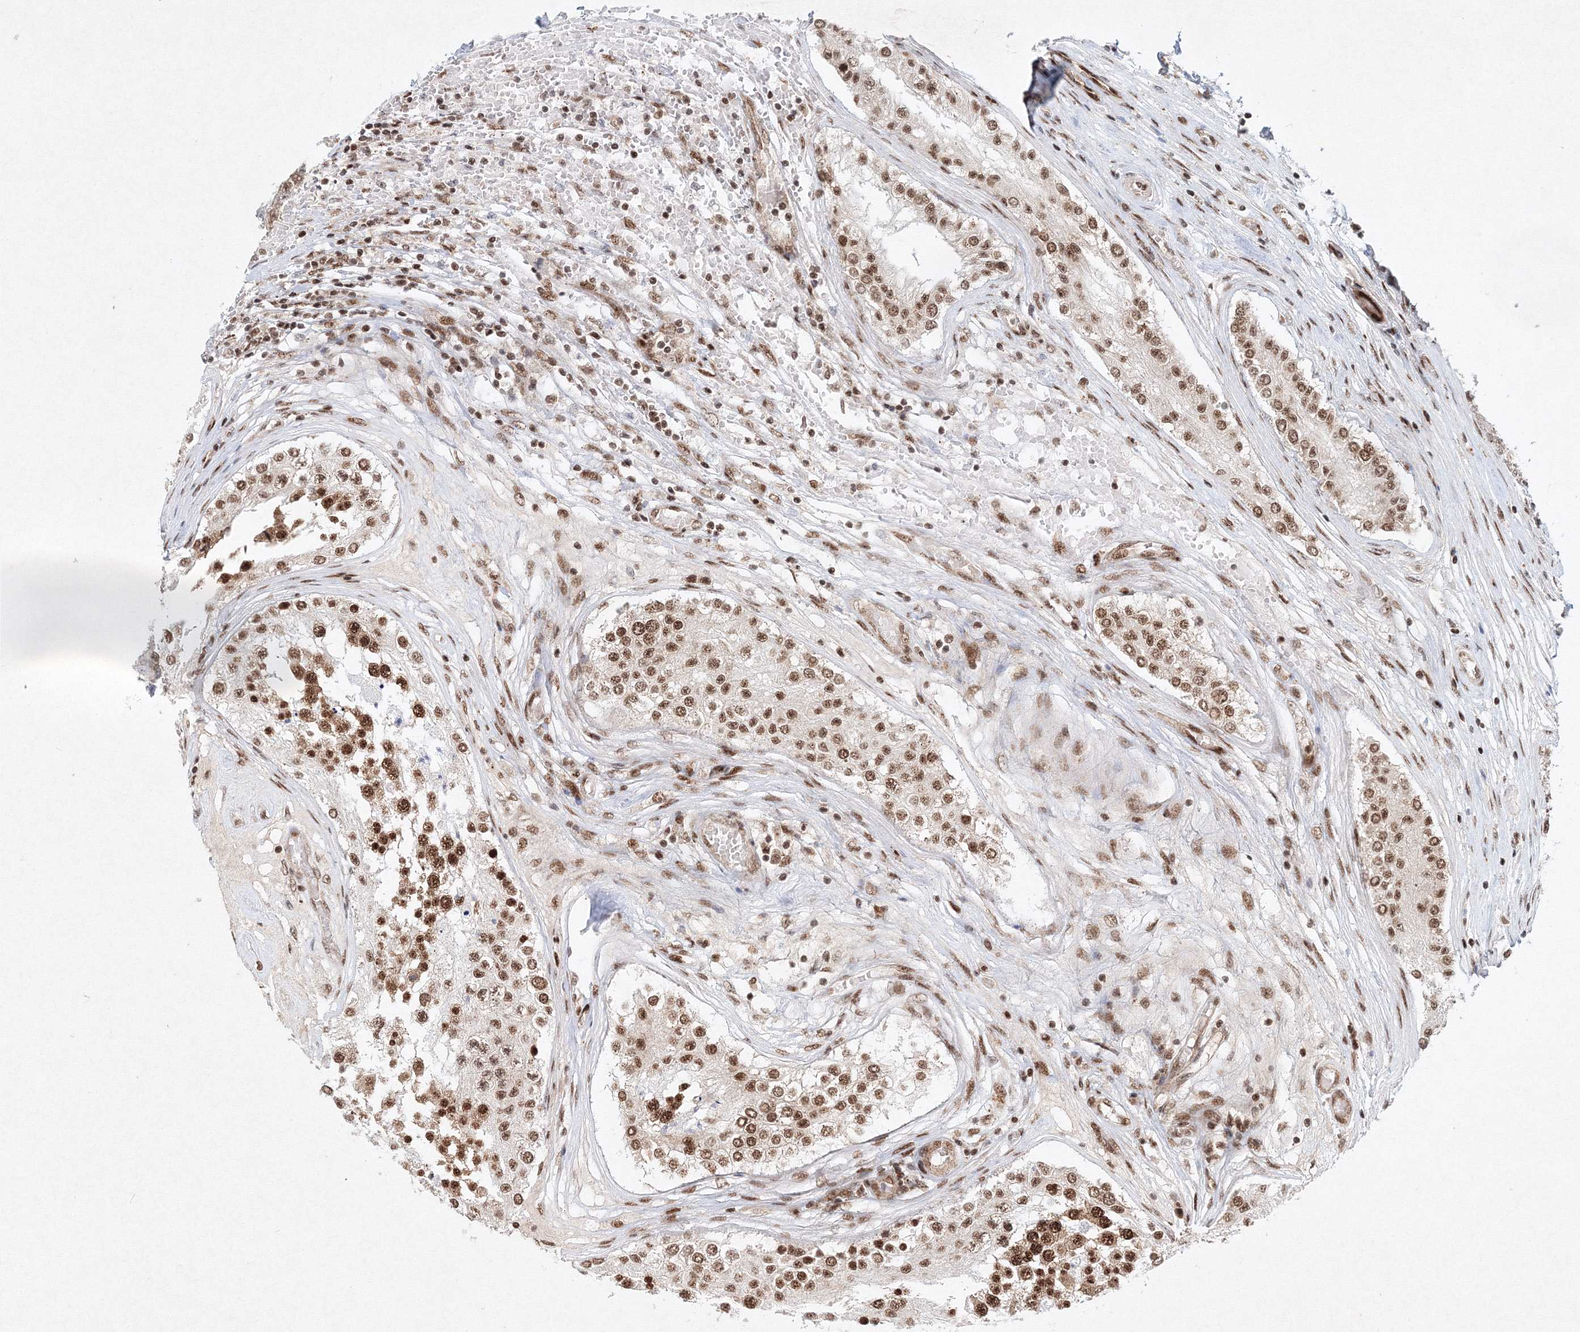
{"staining": {"intensity": "moderate", "quantity": ">75%", "location": "nuclear"}, "tissue": "testis cancer", "cell_type": "Tumor cells", "image_type": "cancer", "snomed": [{"axis": "morphology", "description": "Carcinoma, Embryonal, NOS"}, {"axis": "topography", "description": "Testis"}], "caption": "High-magnification brightfield microscopy of testis cancer (embryonal carcinoma) stained with DAB (3,3'-diaminobenzidine) (brown) and counterstained with hematoxylin (blue). tumor cells exhibit moderate nuclear staining is present in about>75% of cells.", "gene": "SNRPC", "patient": {"sex": "male", "age": 25}}